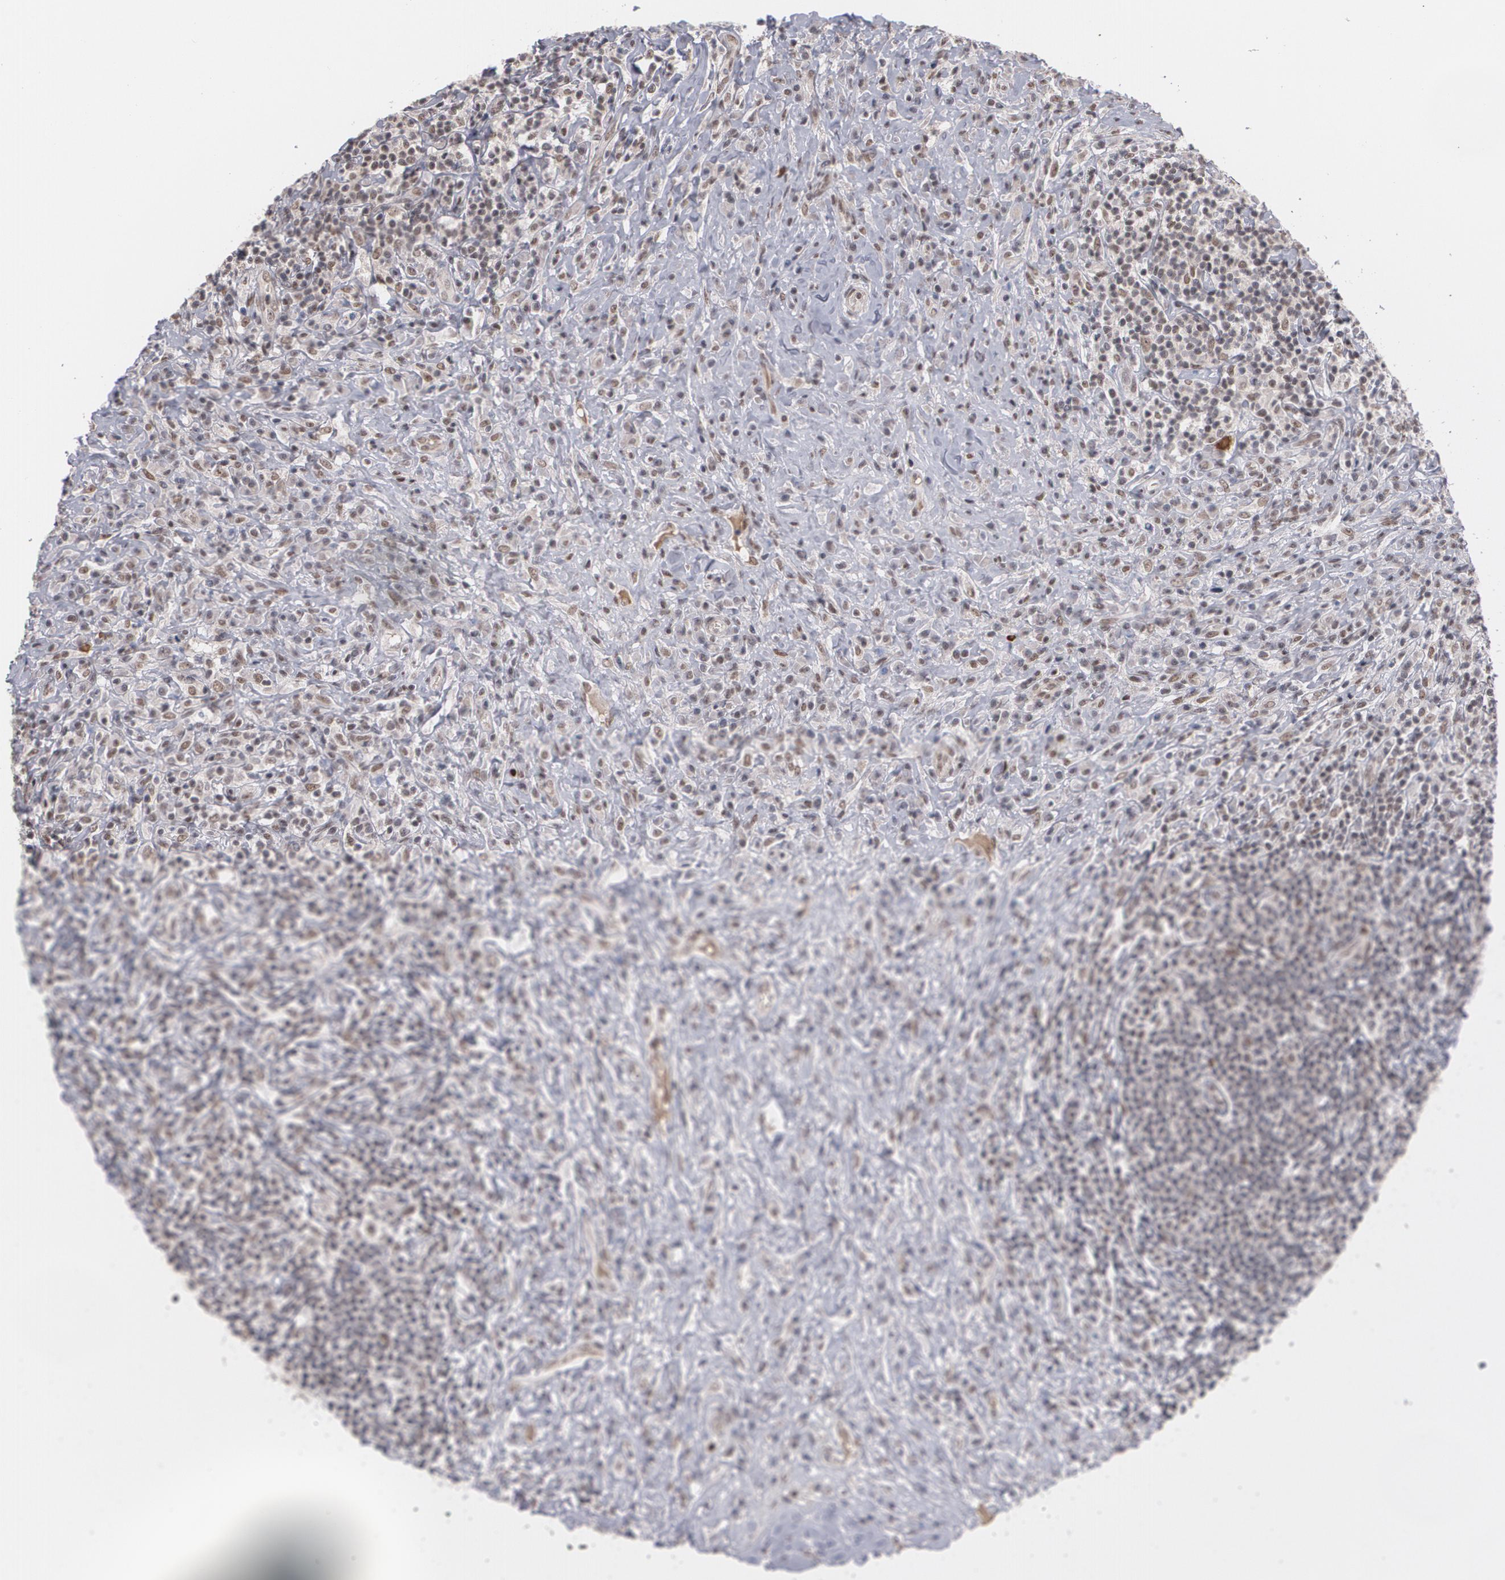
{"staining": {"intensity": "weak", "quantity": "<25%", "location": "nuclear"}, "tissue": "lymphoma", "cell_type": "Tumor cells", "image_type": "cancer", "snomed": [{"axis": "morphology", "description": "Hodgkin's disease, NOS"}, {"axis": "topography", "description": "Lymph node"}], "caption": "The immunohistochemistry (IHC) image has no significant positivity in tumor cells of lymphoma tissue.", "gene": "ZNF234", "patient": {"sex": "female", "age": 25}}